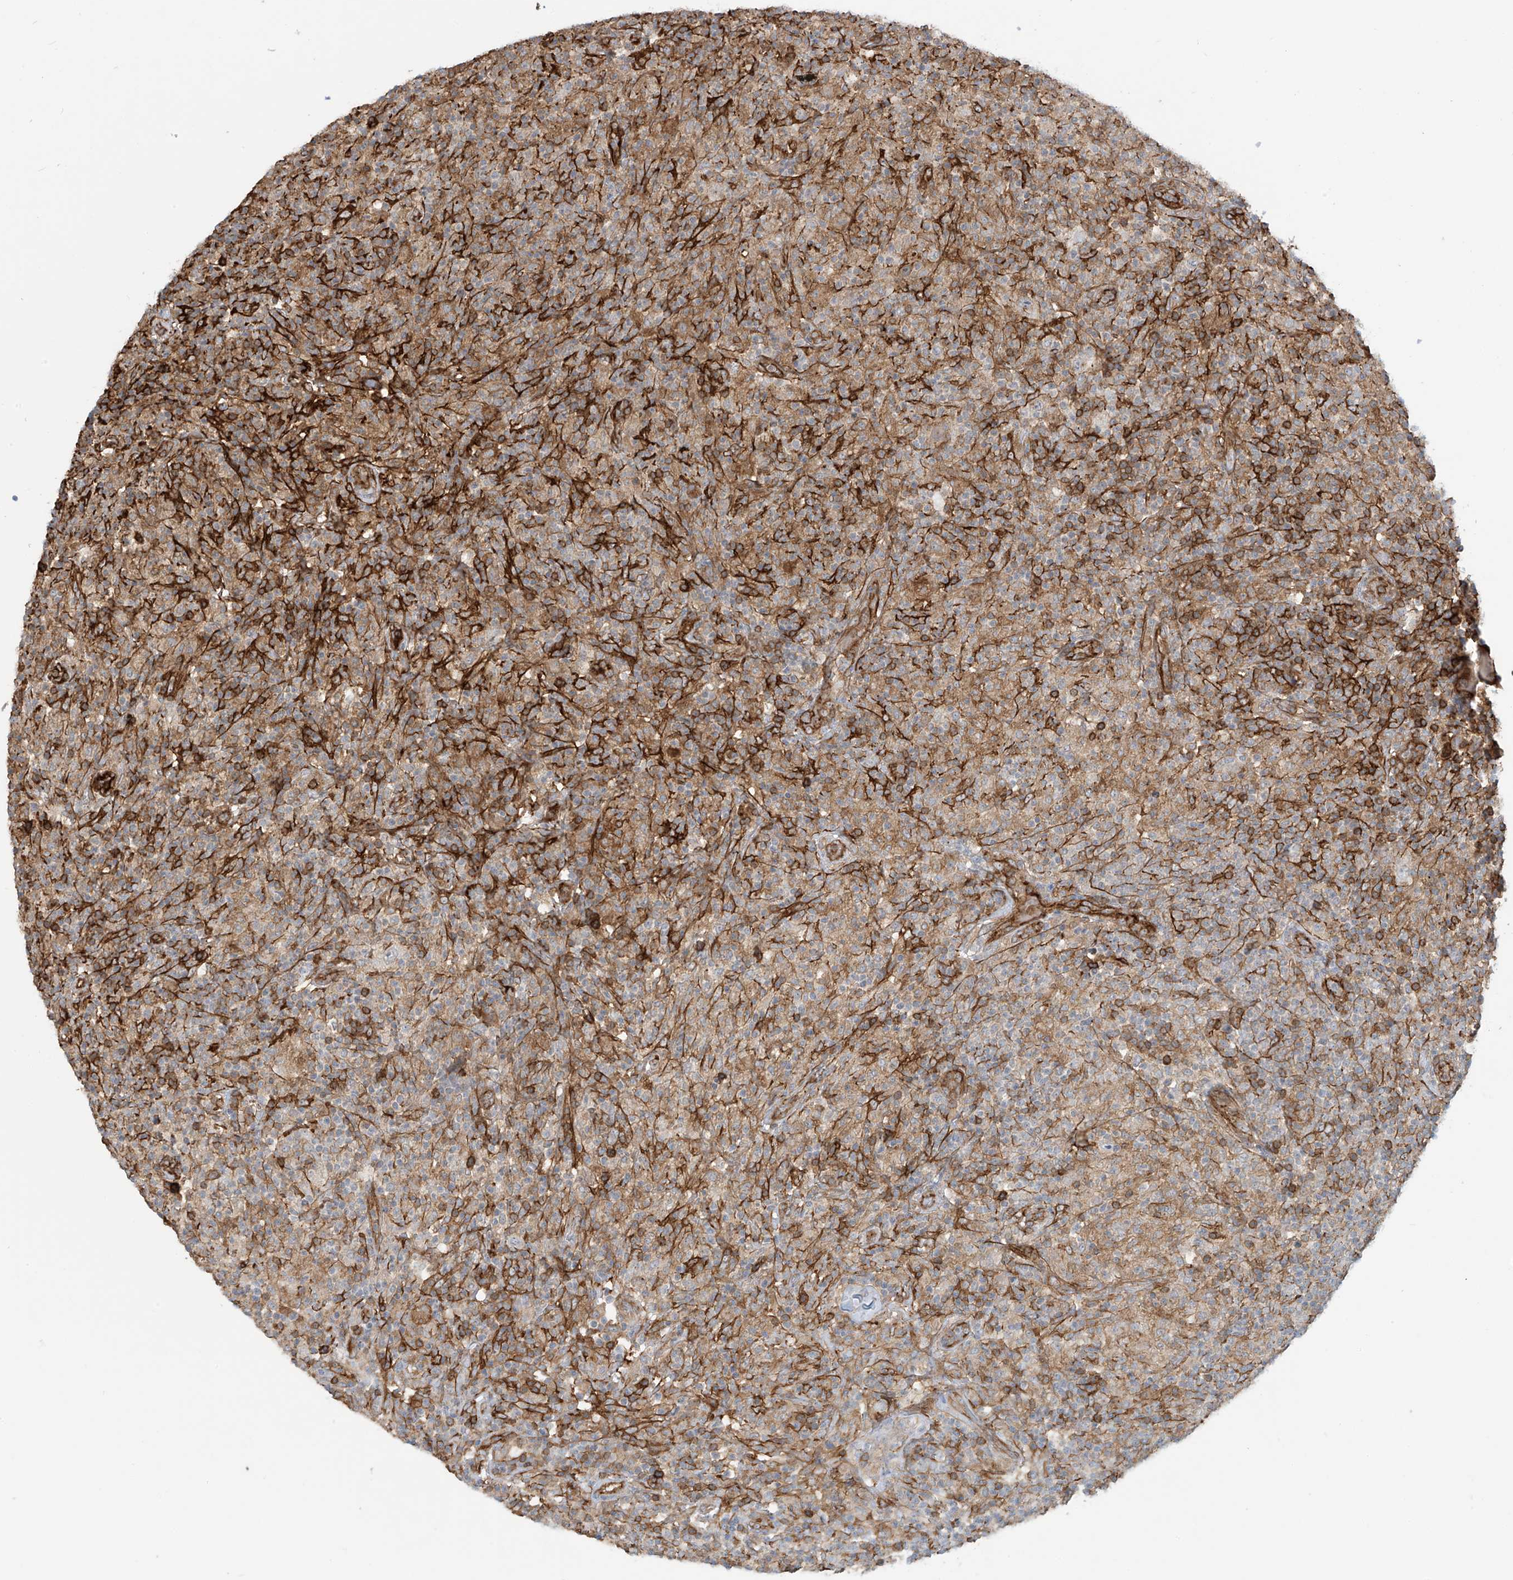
{"staining": {"intensity": "weak", "quantity": "25%-75%", "location": "cytoplasmic/membranous"}, "tissue": "lymphoma", "cell_type": "Tumor cells", "image_type": "cancer", "snomed": [{"axis": "morphology", "description": "Hodgkin's disease, NOS"}, {"axis": "topography", "description": "Lymph node"}], "caption": "Hodgkin's disease tissue demonstrates weak cytoplasmic/membranous staining in approximately 25%-75% of tumor cells, visualized by immunohistochemistry. The protein of interest is stained brown, and the nuclei are stained in blue (DAB (3,3'-diaminobenzidine) IHC with brightfield microscopy, high magnification).", "gene": "SLC9A2", "patient": {"sex": "male", "age": 70}}